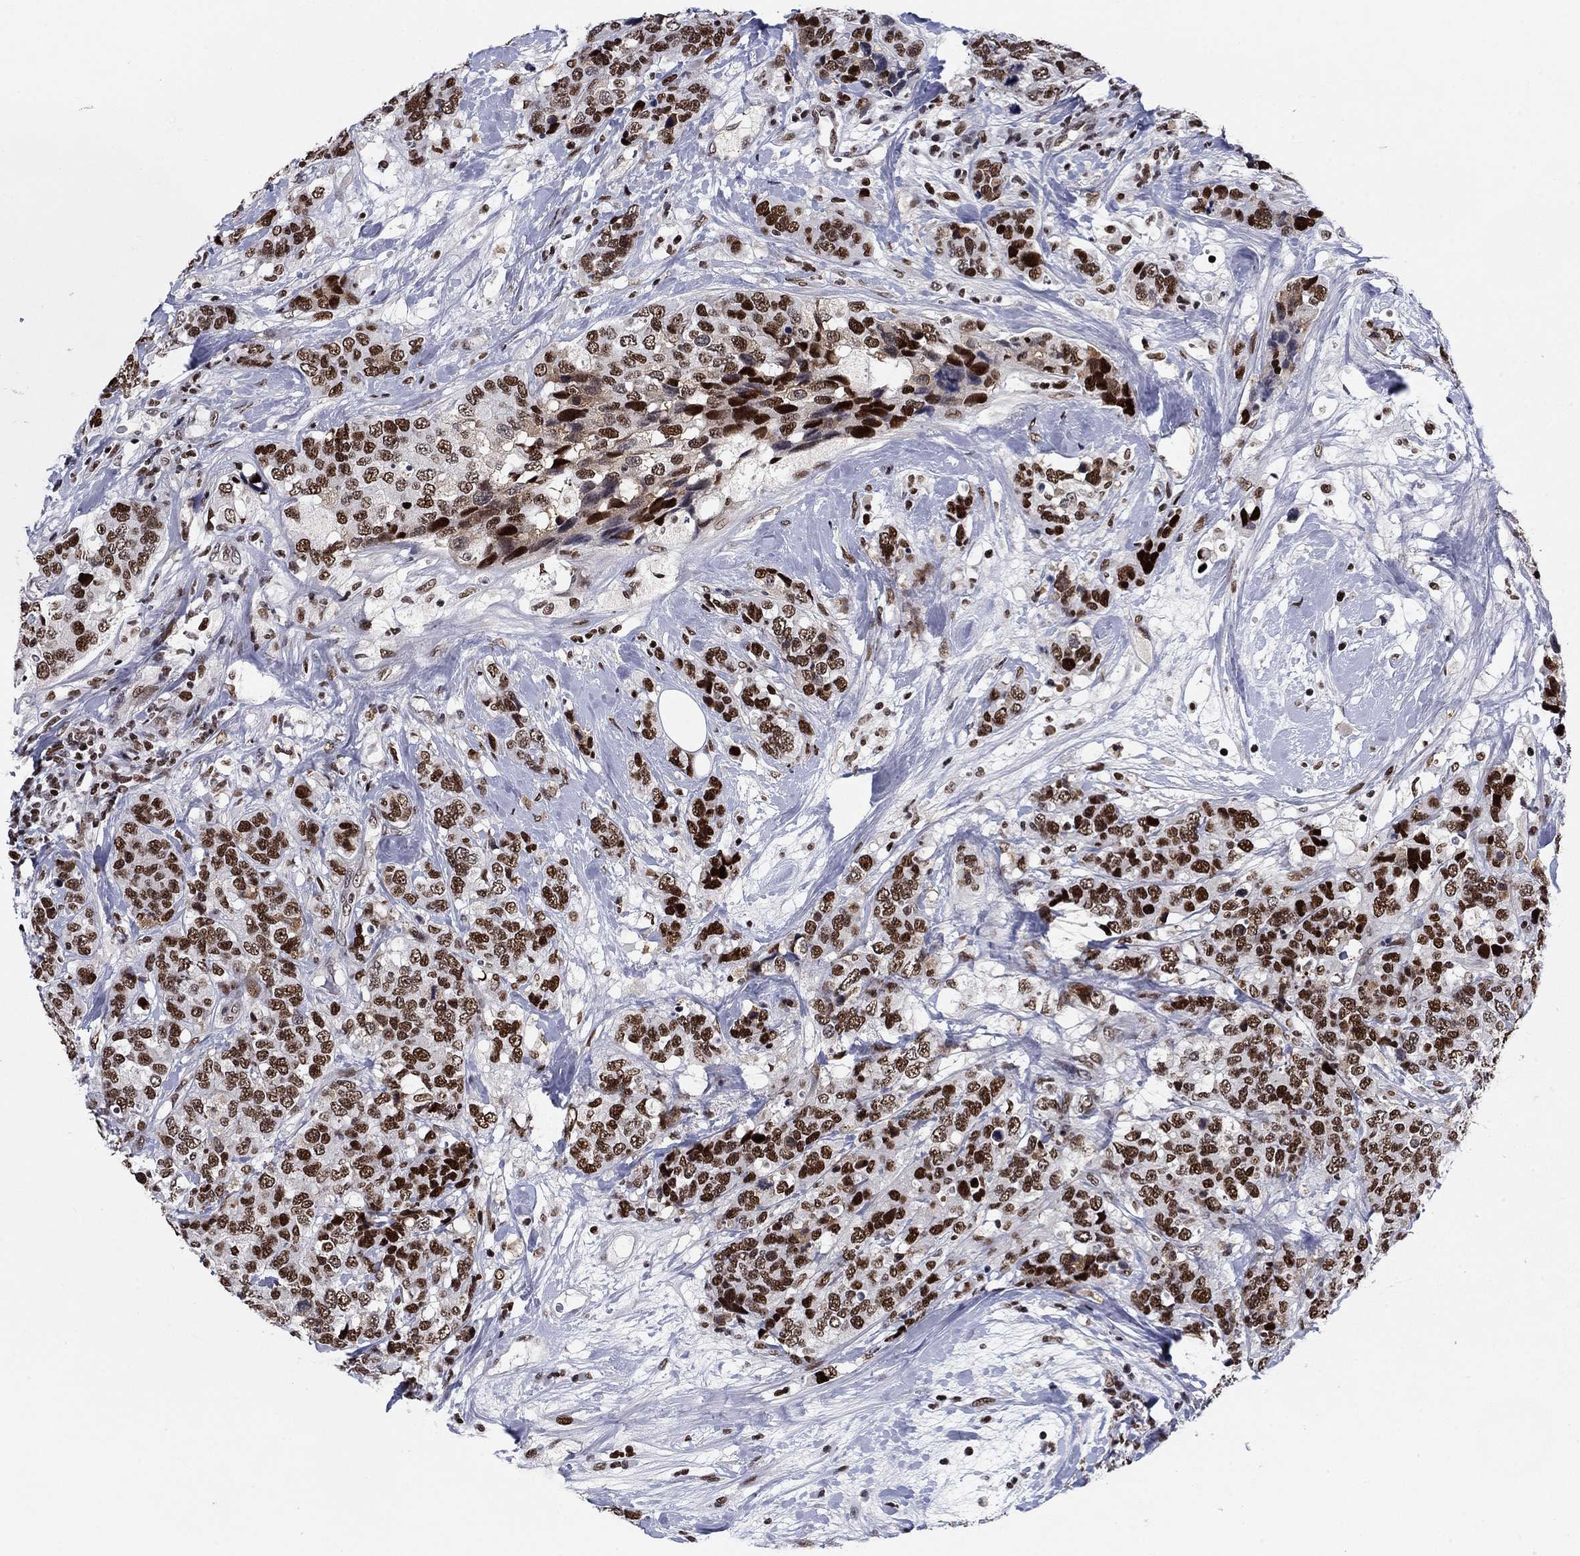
{"staining": {"intensity": "strong", "quantity": ">75%", "location": "nuclear"}, "tissue": "breast cancer", "cell_type": "Tumor cells", "image_type": "cancer", "snomed": [{"axis": "morphology", "description": "Lobular carcinoma"}, {"axis": "topography", "description": "Breast"}], "caption": "Lobular carcinoma (breast) stained with a protein marker exhibits strong staining in tumor cells.", "gene": "RPRD1B", "patient": {"sex": "female", "age": 59}}